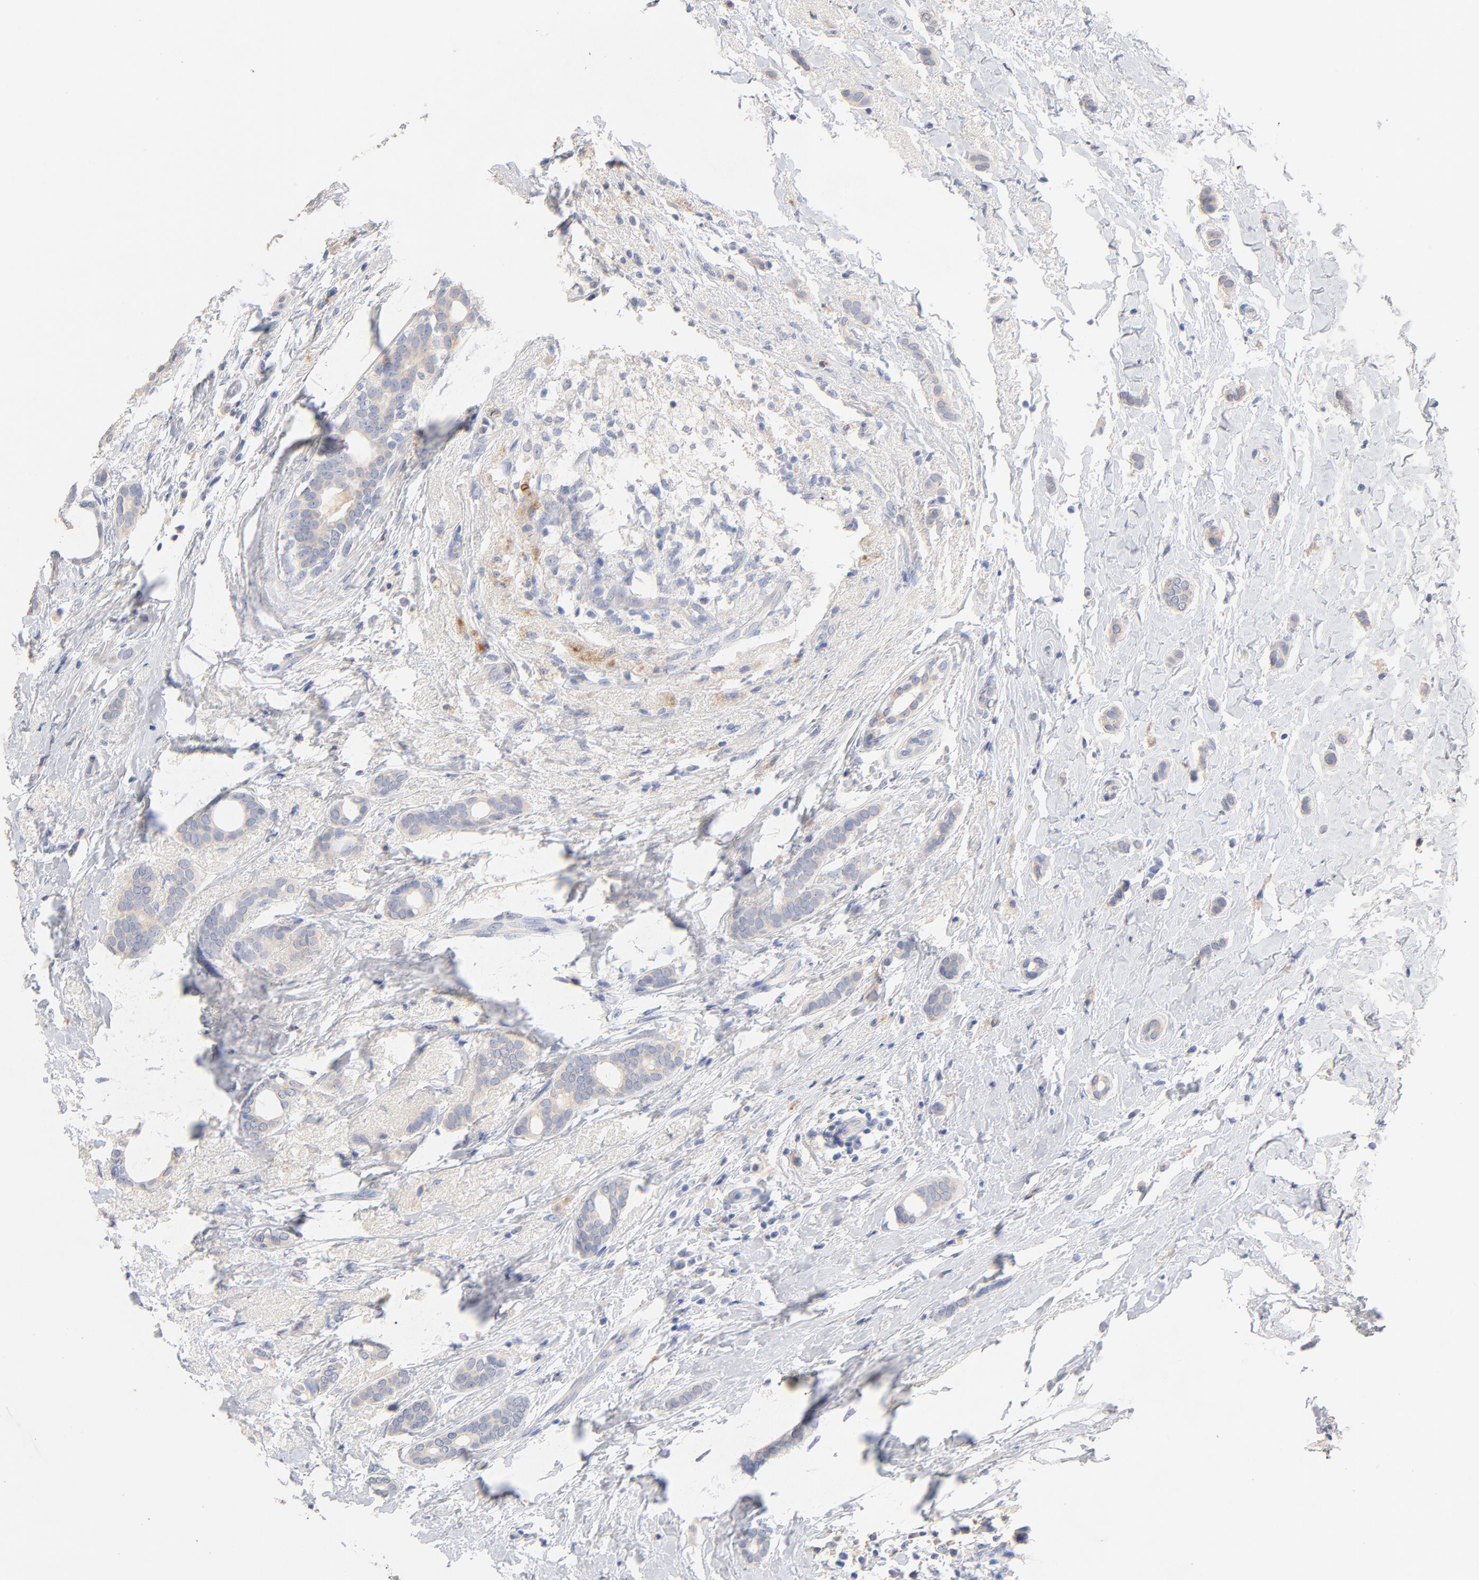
{"staining": {"intensity": "weak", "quantity": "25%-75%", "location": "cytoplasmic/membranous"}, "tissue": "breast cancer", "cell_type": "Tumor cells", "image_type": "cancer", "snomed": [{"axis": "morphology", "description": "Duct carcinoma"}, {"axis": "topography", "description": "Breast"}], "caption": "Weak cytoplasmic/membranous staining for a protein is identified in approximately 25%-75% of tumor cells of infiltrating ductal carcinoma (breast) using immunohistochemistry.", "gene": "CPS1", "patient": {"sex": "female", "age": 54}}